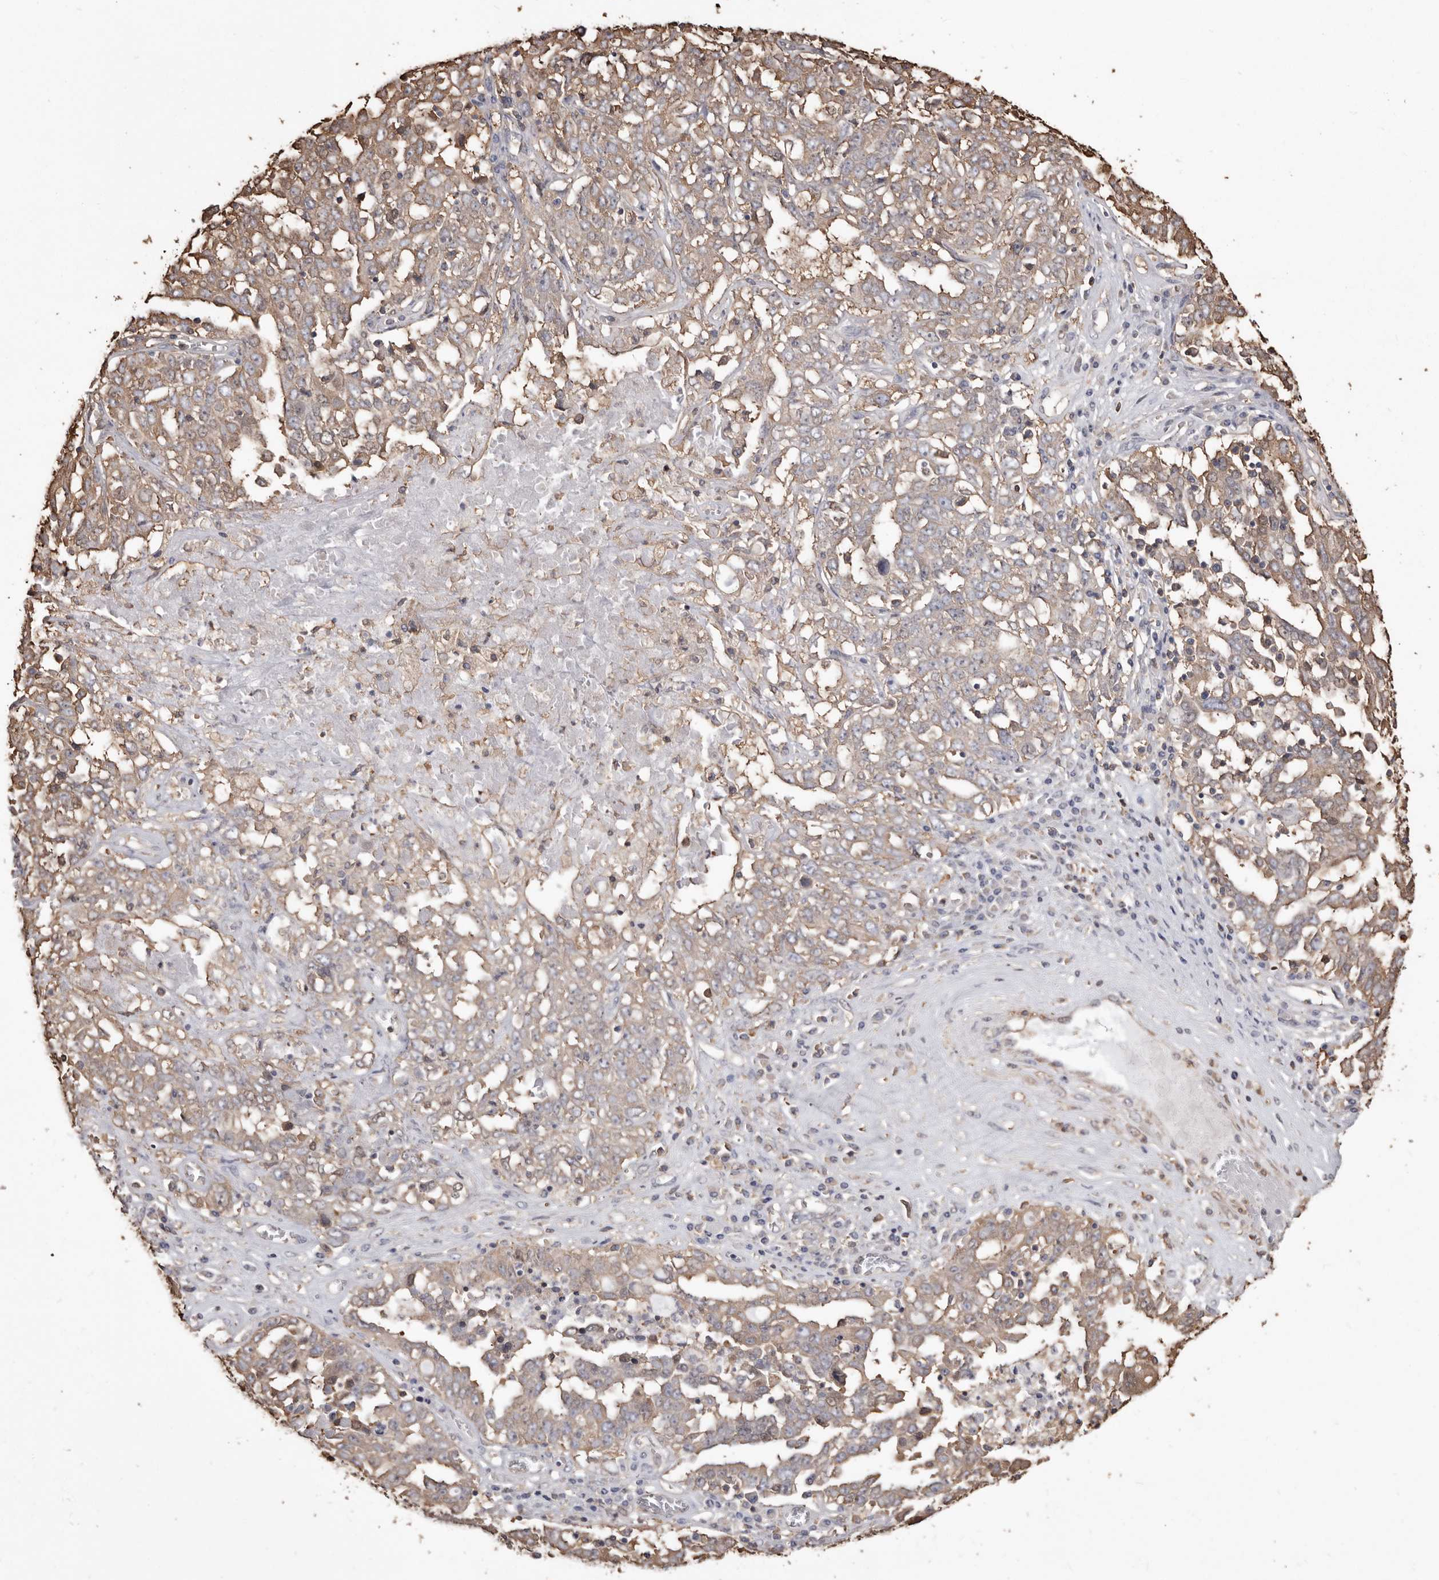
{"staining": {"intensity": "moderate", "quantity": "<25%", "location": "cytoplasmic/membranous"}, "tissue": "ovarian cancer", "cell_type": "Tumor cells", "image_type": "cancer", "snomed": [{"axis": "morphology", "description": "Carcinoma, endometroid"}, {"axis": "topography", "description": "Ovary"}], "caption": "Immunohistochemistry (IHC) of human endometroid carcinoma (ovarian) demonstrates low levels of moderate cytoplasmic/membranous positivity in approximately <25% of tumor cells.", "gene": "PKM", "patient": {"sex": "female", "age": 62}}